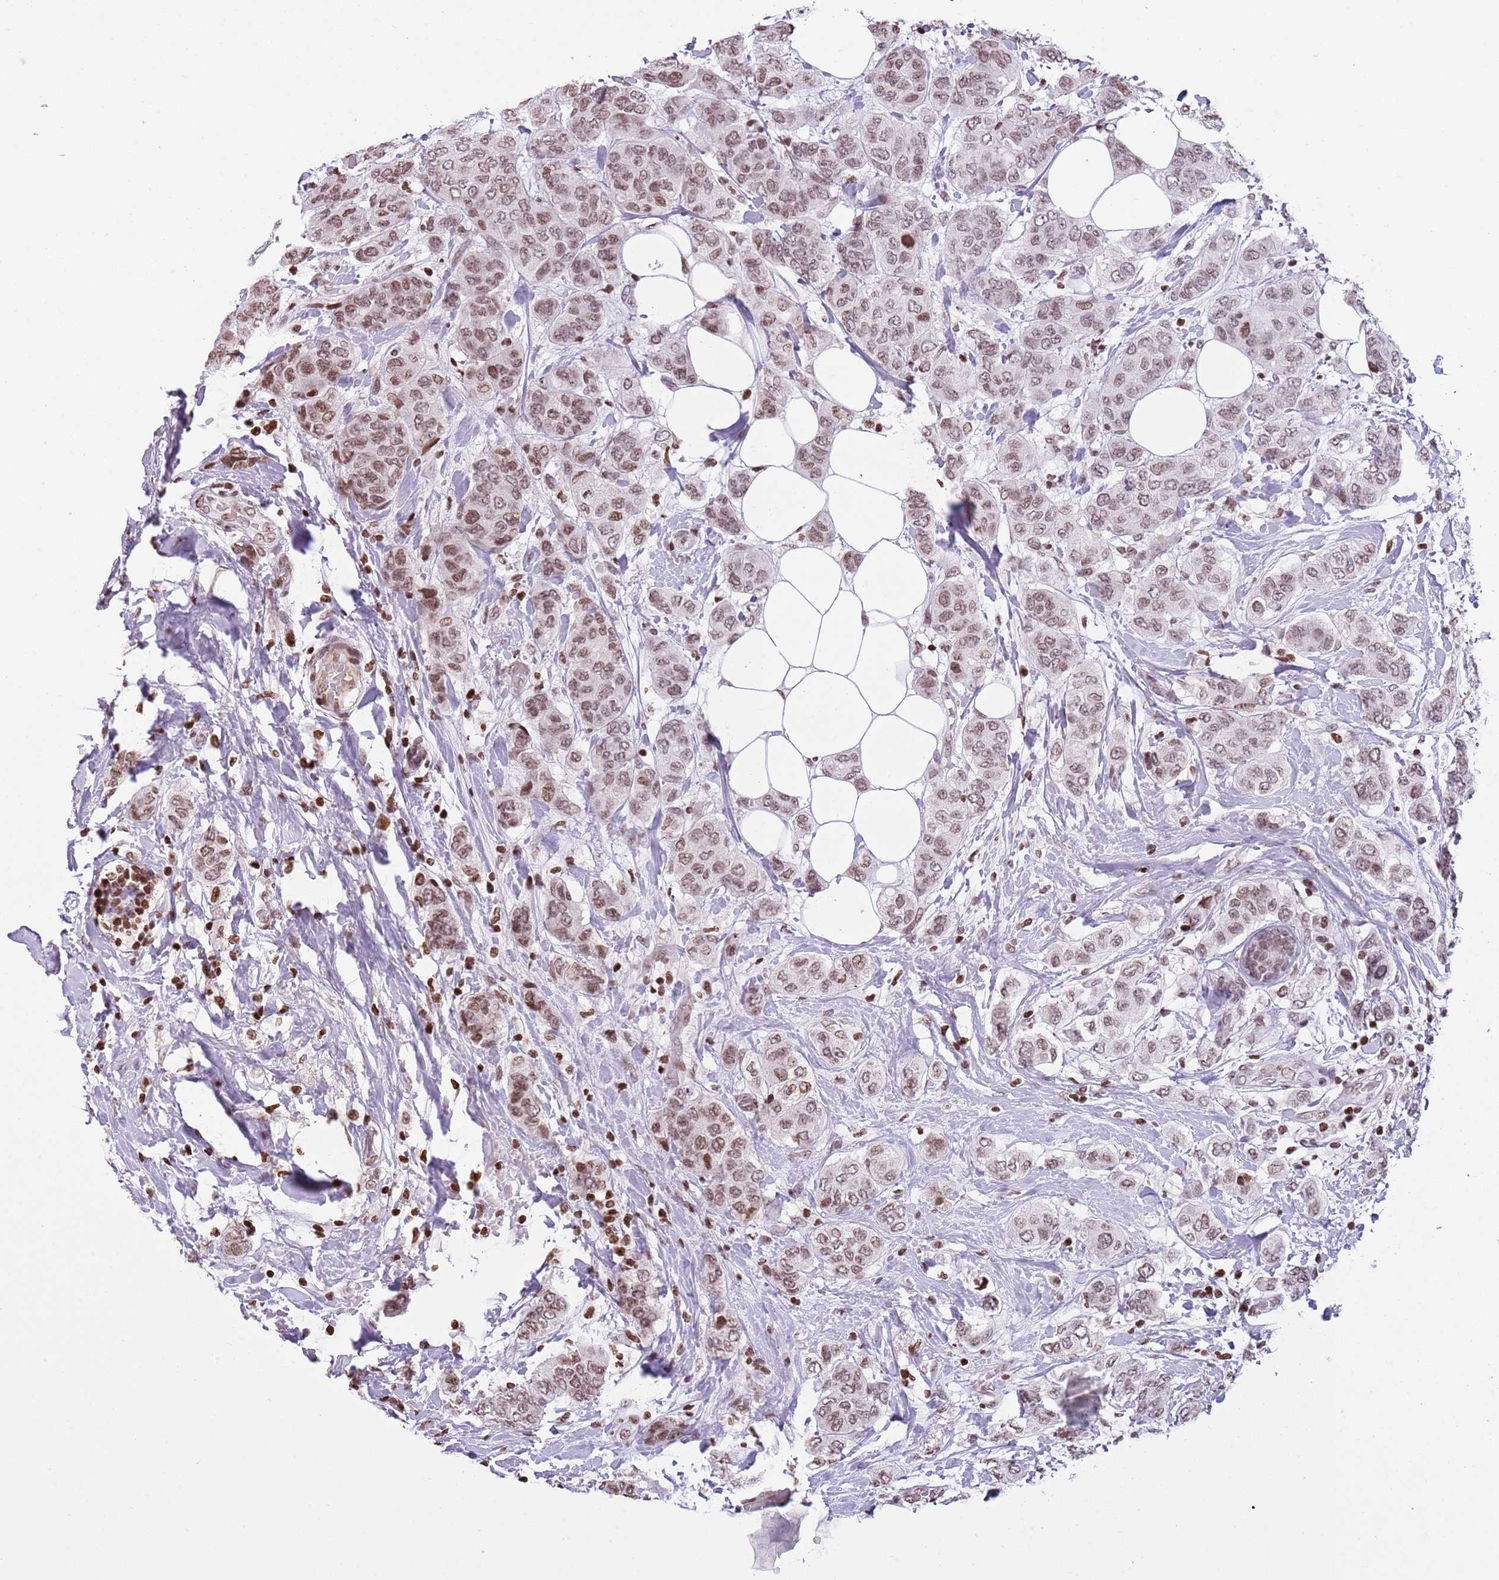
{"staining": {"intensity": "moderate", "quantity": ">75%", "location": "nuclear"}, "tissue": "breast cancer", "cell_type": "Tumor cells", "image_type": "cancer", "snomed": [{"axis": "morphology", "description": "Lobular carcinoma"}, {"axis": "topography", "description": "Breast"}], "caption": "A brown stain highlights moderate nuclear expression of a protein in human breast lobular carcinoma tumor cells.", "gene": "KPNA3", "patient": {"sex": "female", "age": 51}}